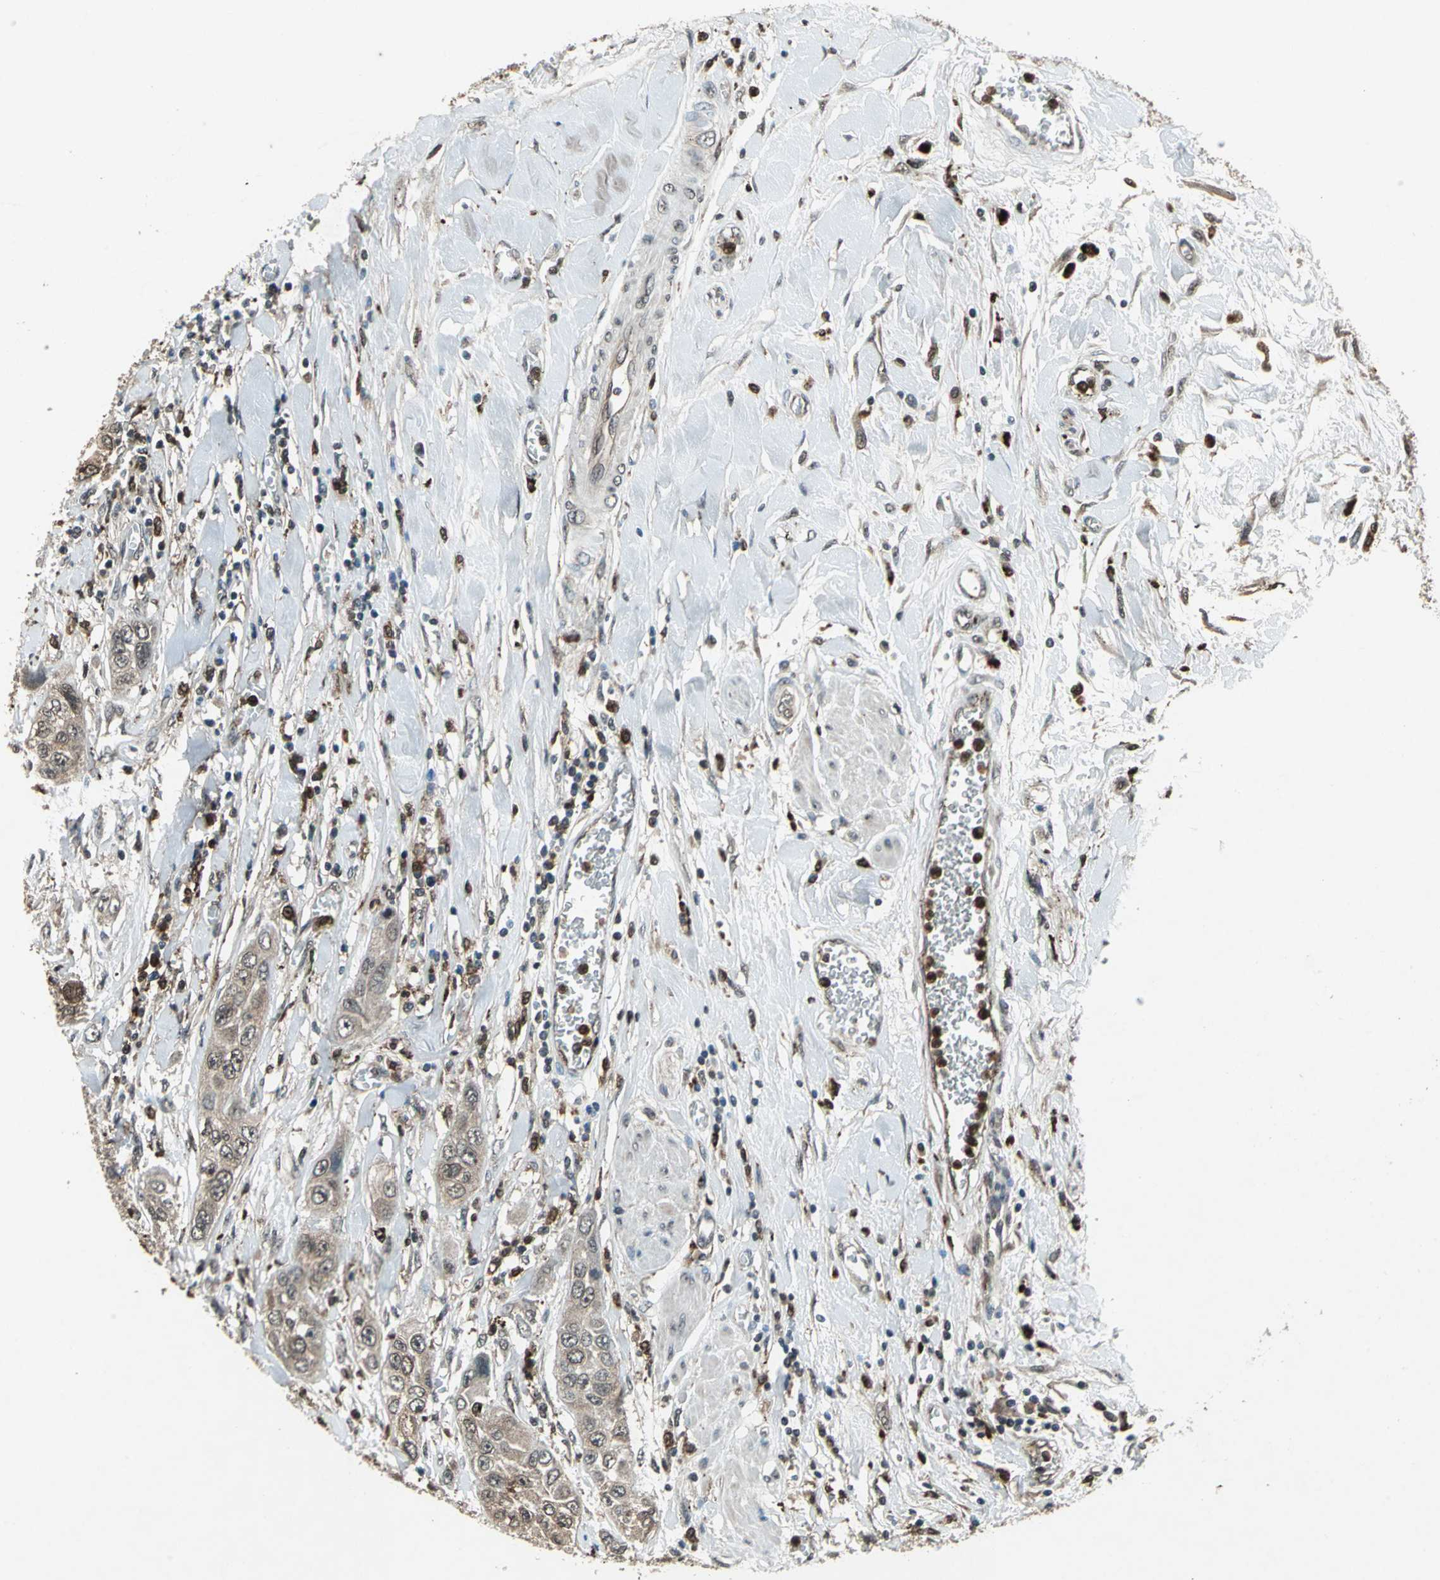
{"staining": {"intensity": "strong", "quantity": ">75%", "location": "cytoplasmic/membranous"}, "tissue": "pancreatic cancer", "cell_type": "Tumor cells", "image_type": "cancer", "snomed": [{"axis": "morphology", "description": "Adenocarcinoma, NOS"}, {"axis": "topography", "description": "Pancreas"}], "caption": "DAB (3,3'-diaminobenzidine) immunohistochemical staining of human pancreatic cancer (adenocarcinoma) exhibits strong cytoplasmic/membranous protein positivity in approximately >75% of tumor cells. (Brightfield microscopy of DAB IHC at high magnification).", "gene": "PYCARD", "patient": {"sex": "female", "age": 70}}